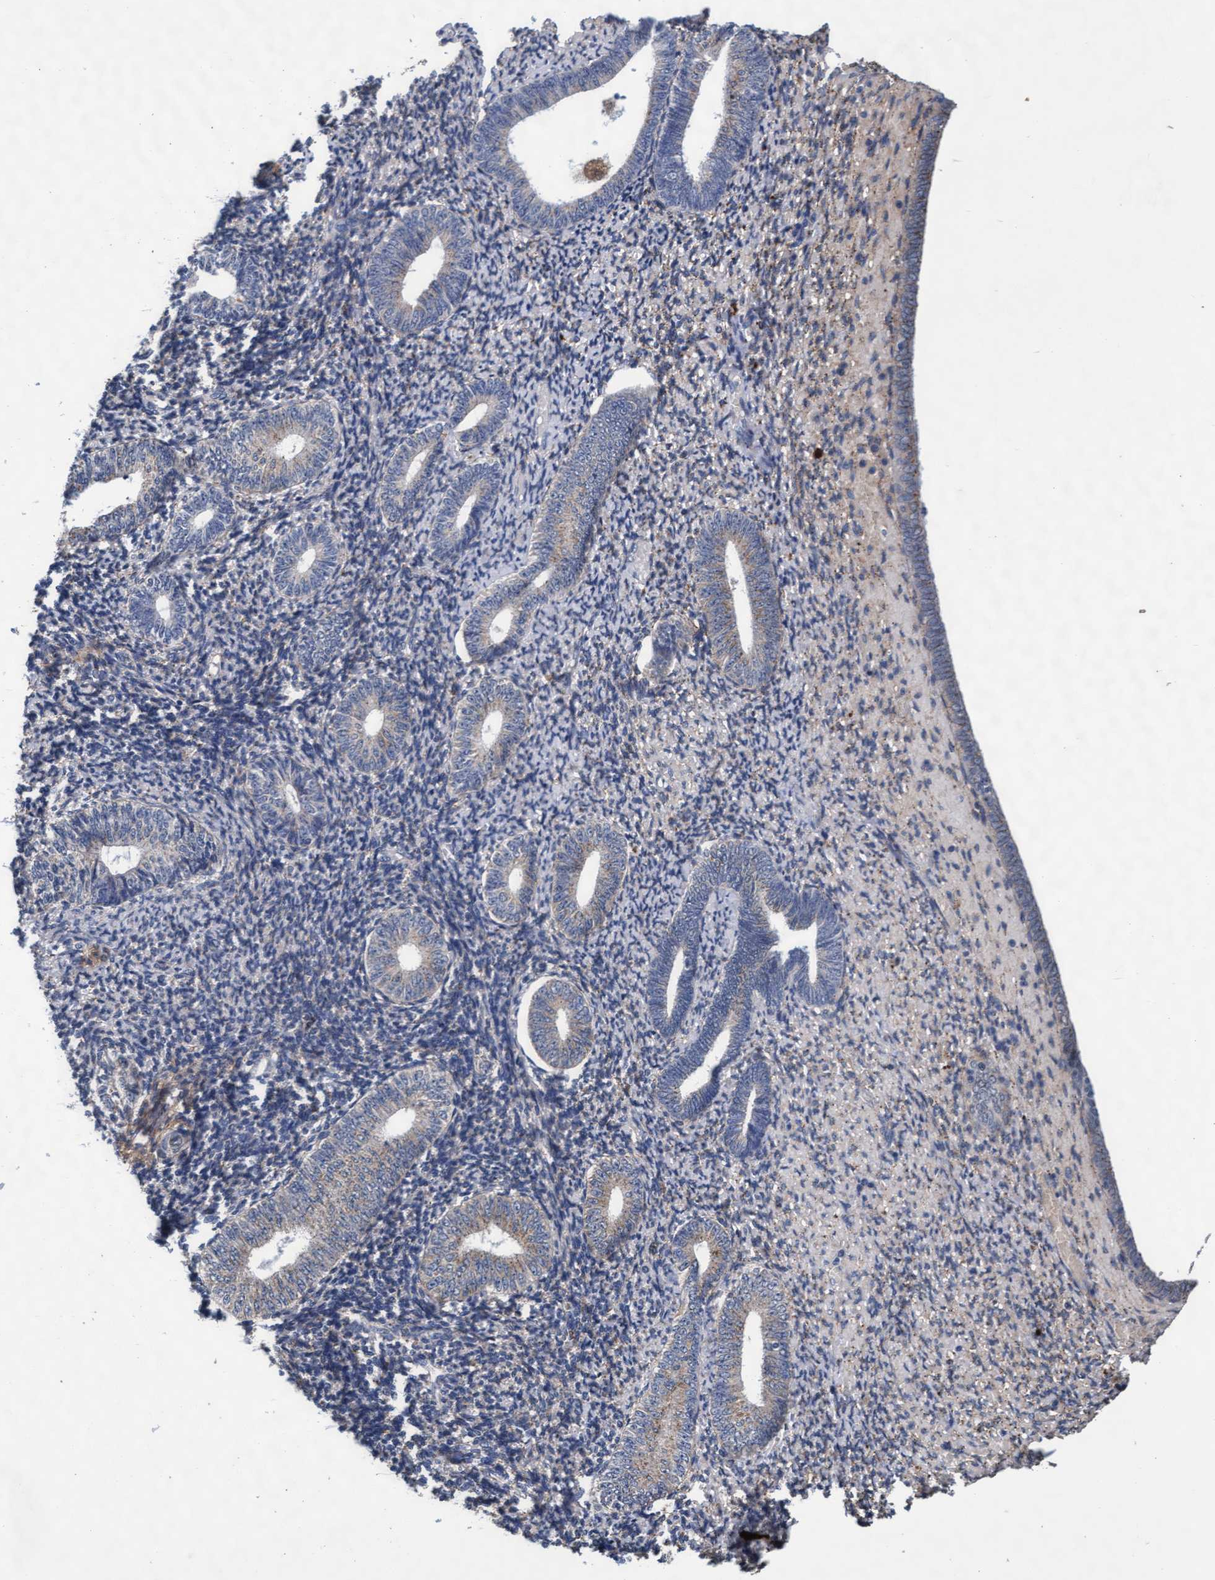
{"staining": {"intensity": "negative", "quantity": "none", "location": "none"}, "tissue": "endometrium", "cell_type": "Cells in endometrial stroma", "image_type": "normal", "snomed": [{"axis": "morphology", "description": "Normal tissue, NOS"}, {"axis": "topography", "description": "Endometrium"}], "caption": "This is an IHC histopathology image of benign endometrium. There is no expression in cells in endometrial stroma.", "gene": "CPQ", "patient": {"sex": "female", "age": 66}}